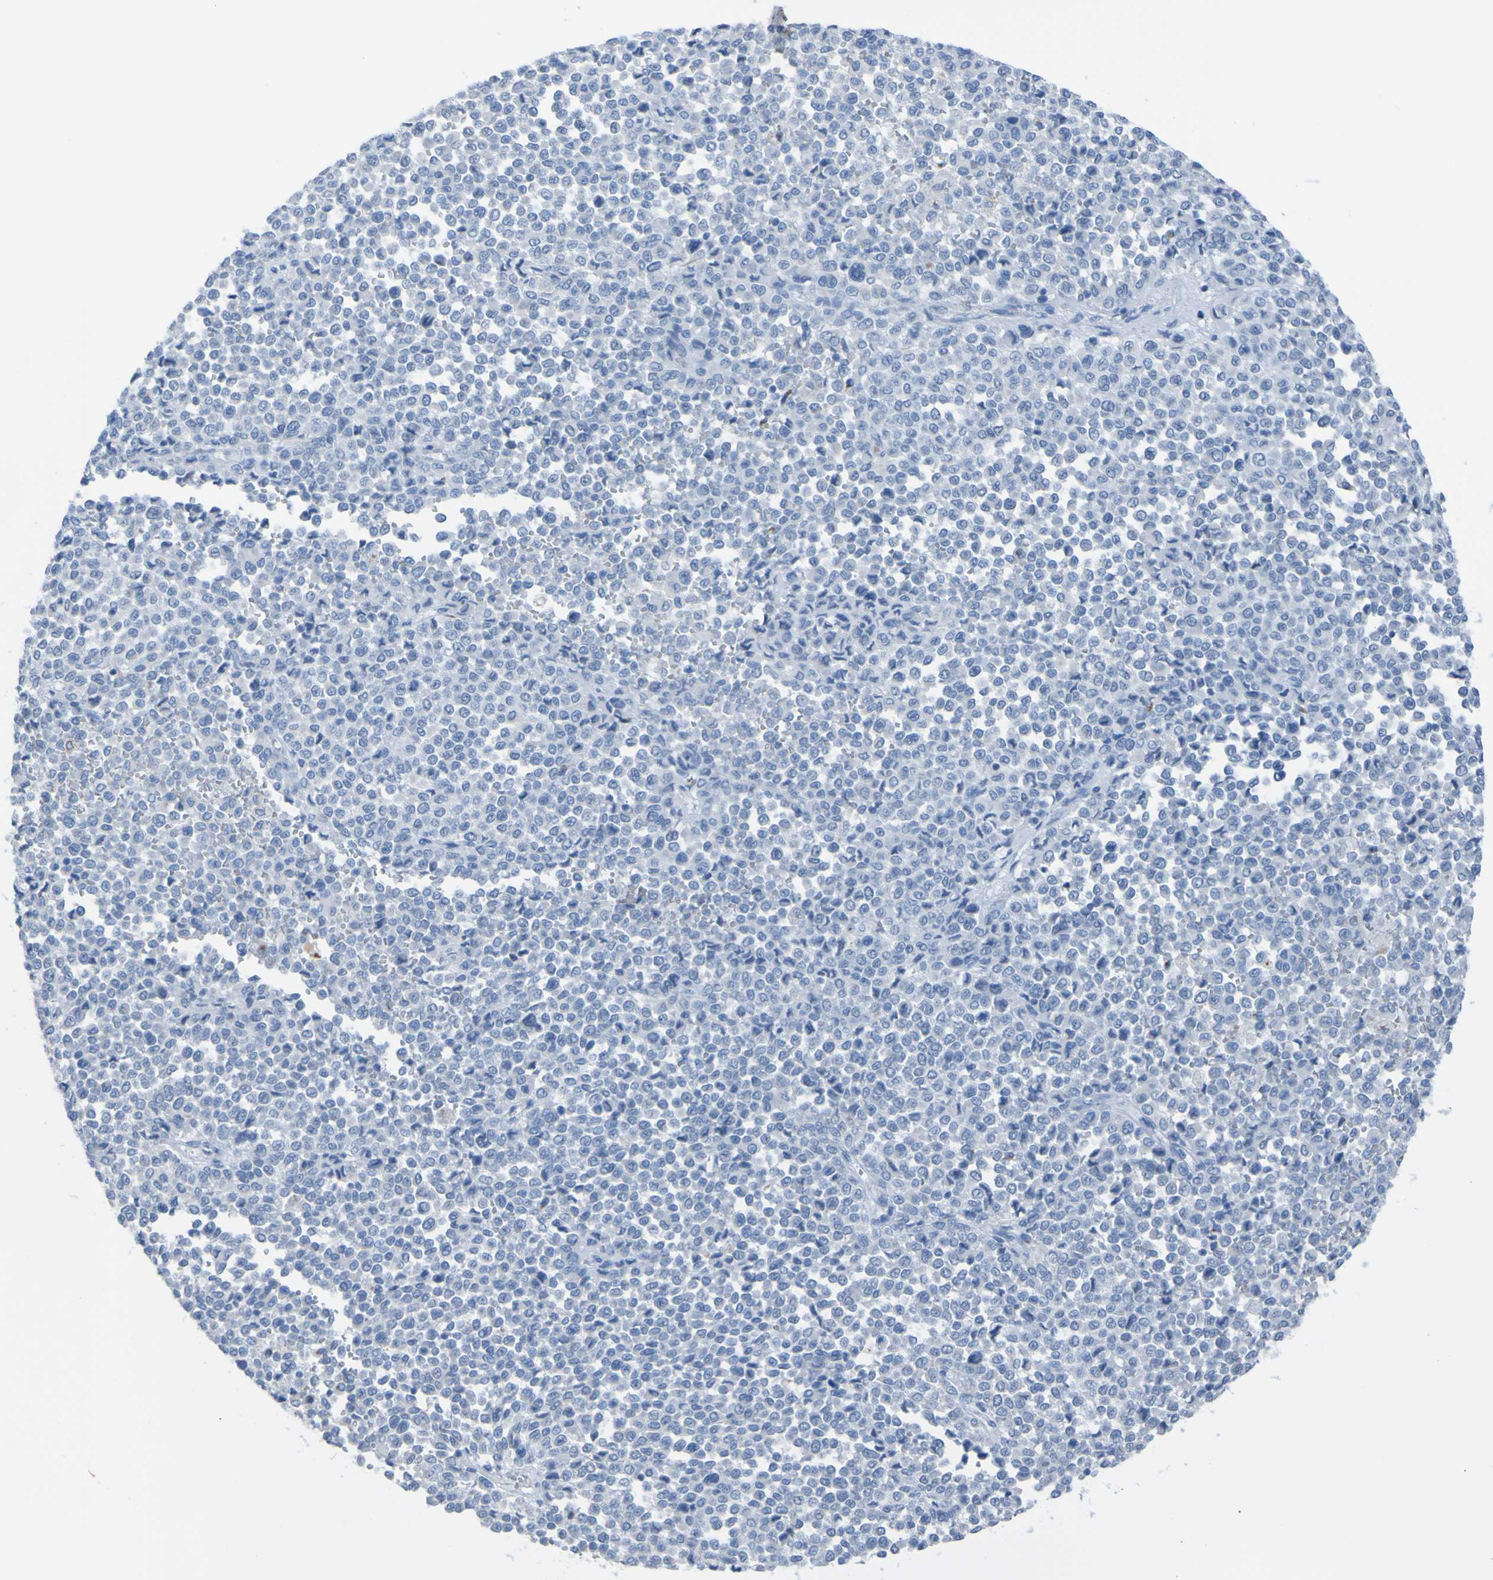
{"staining": {"intensity": "negative", "quantity": "none", "location": "none"}, "tissue": "melanoma", "cell_type": "Tumor cells", "image_type": "cancer", "snomed": [{"axis": "morphology", "description": "Malignant melanoma, Metastatic site"}, {"axis": "topography", "description": "Pancreas"}], "caption": "Human malignant melanoma (metastatic site) stained for a protein using IHC displays no staining in tumor cells.", "gene": "ACMSD", "patient": {"sex": "female", "age": 30}}